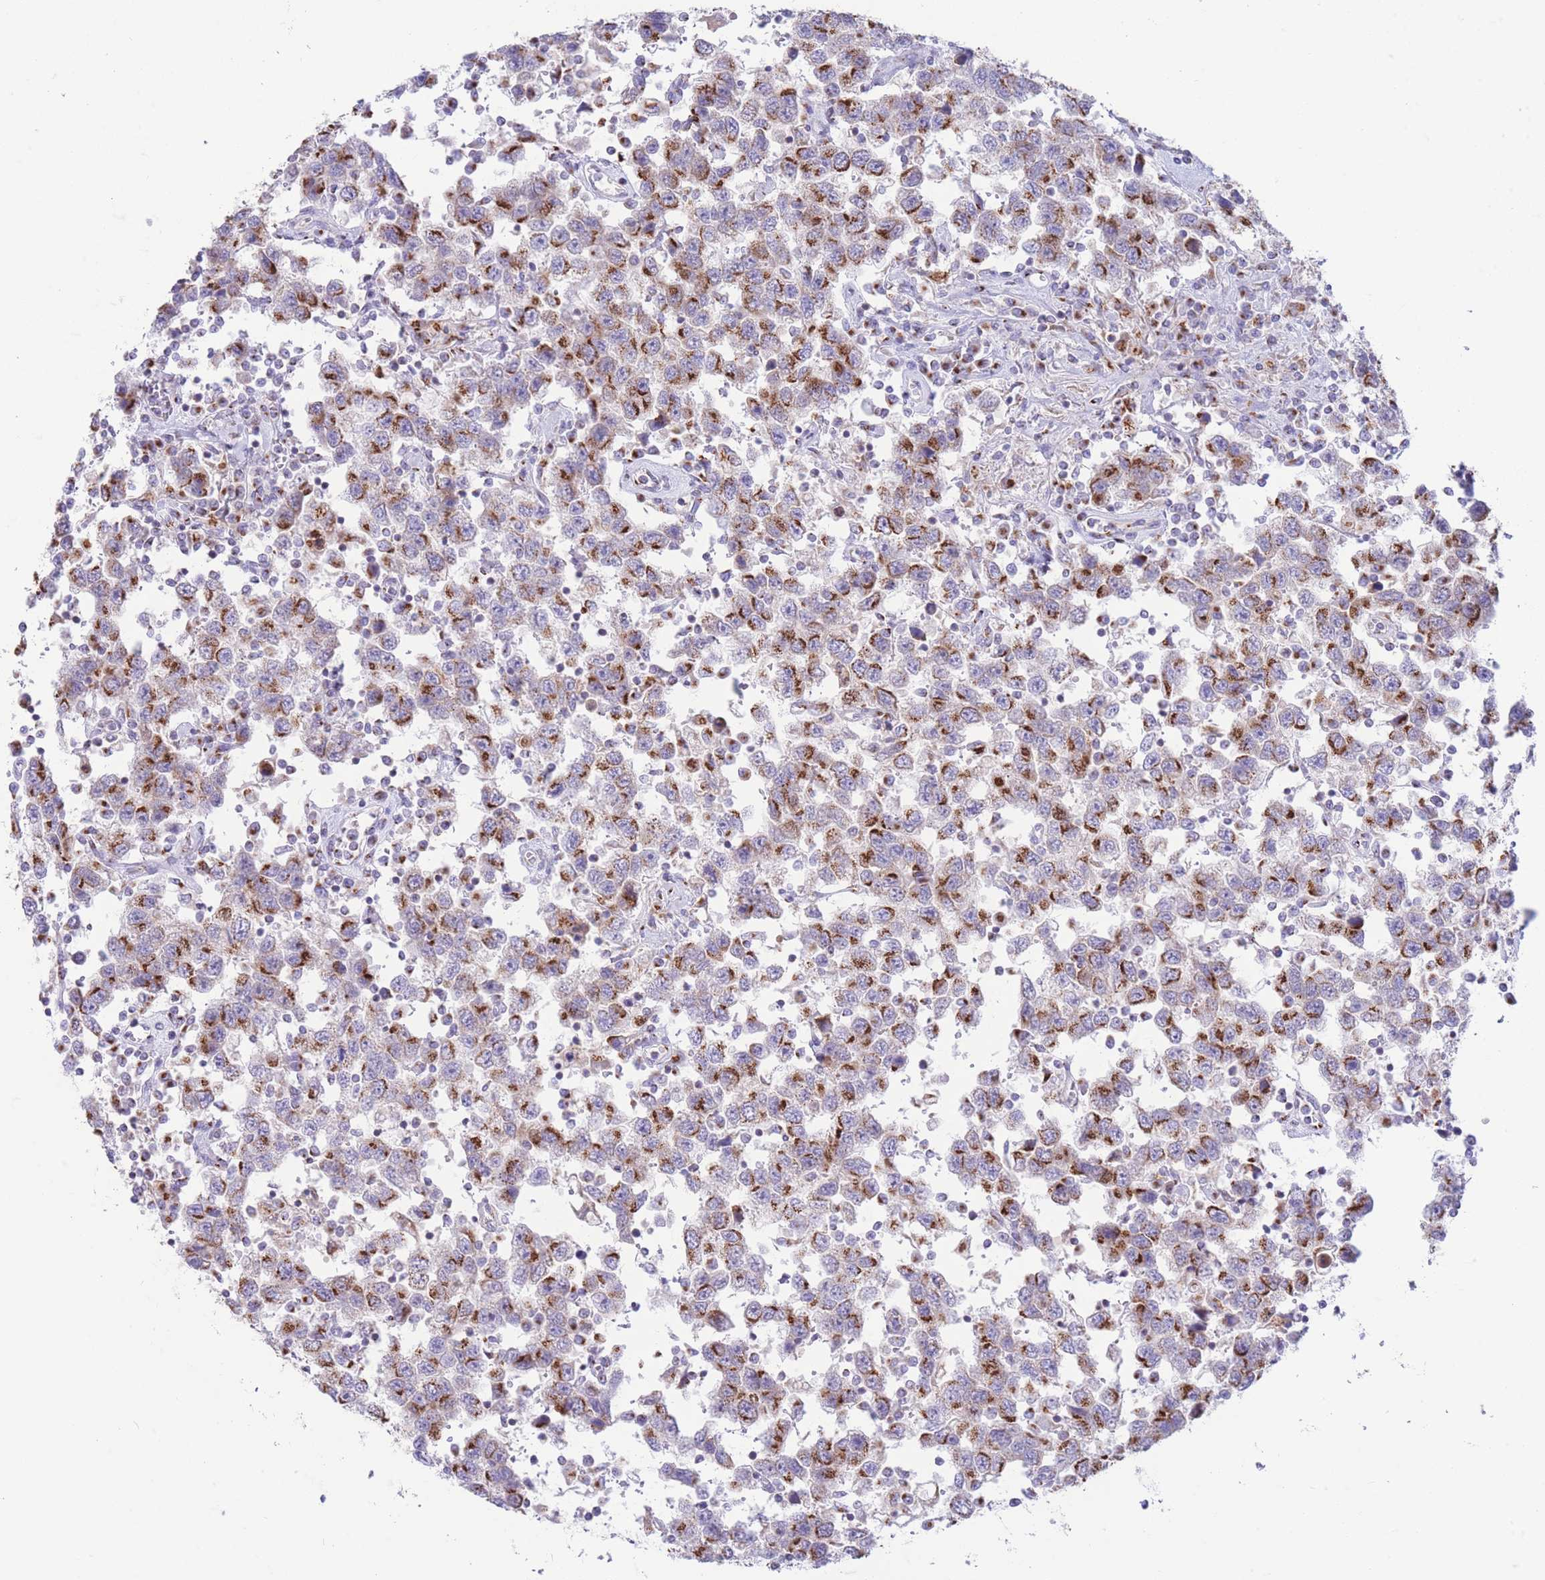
{"staining": {"intensity": "strong", "quantity": ">75%", "location": "cytoplasmic/membranous"}, "tissue": "testis cancer", "cell_type": "Tumor cells", "image_type": "cancer", "snomed": [{"axis": "morphology", "description": "Seminoma, NOS"}, {"axis": "topography", "description": "Testis"}], "caption": "This photomicrograph reveals immunohistochemistry (IHC) staining of testis cancer (seminoma), with high strong cytoplasmic/membranous expression in about >75% of tumor cells.", "gene": "MPND", "patient": {"sex": "male", "age": 41}}